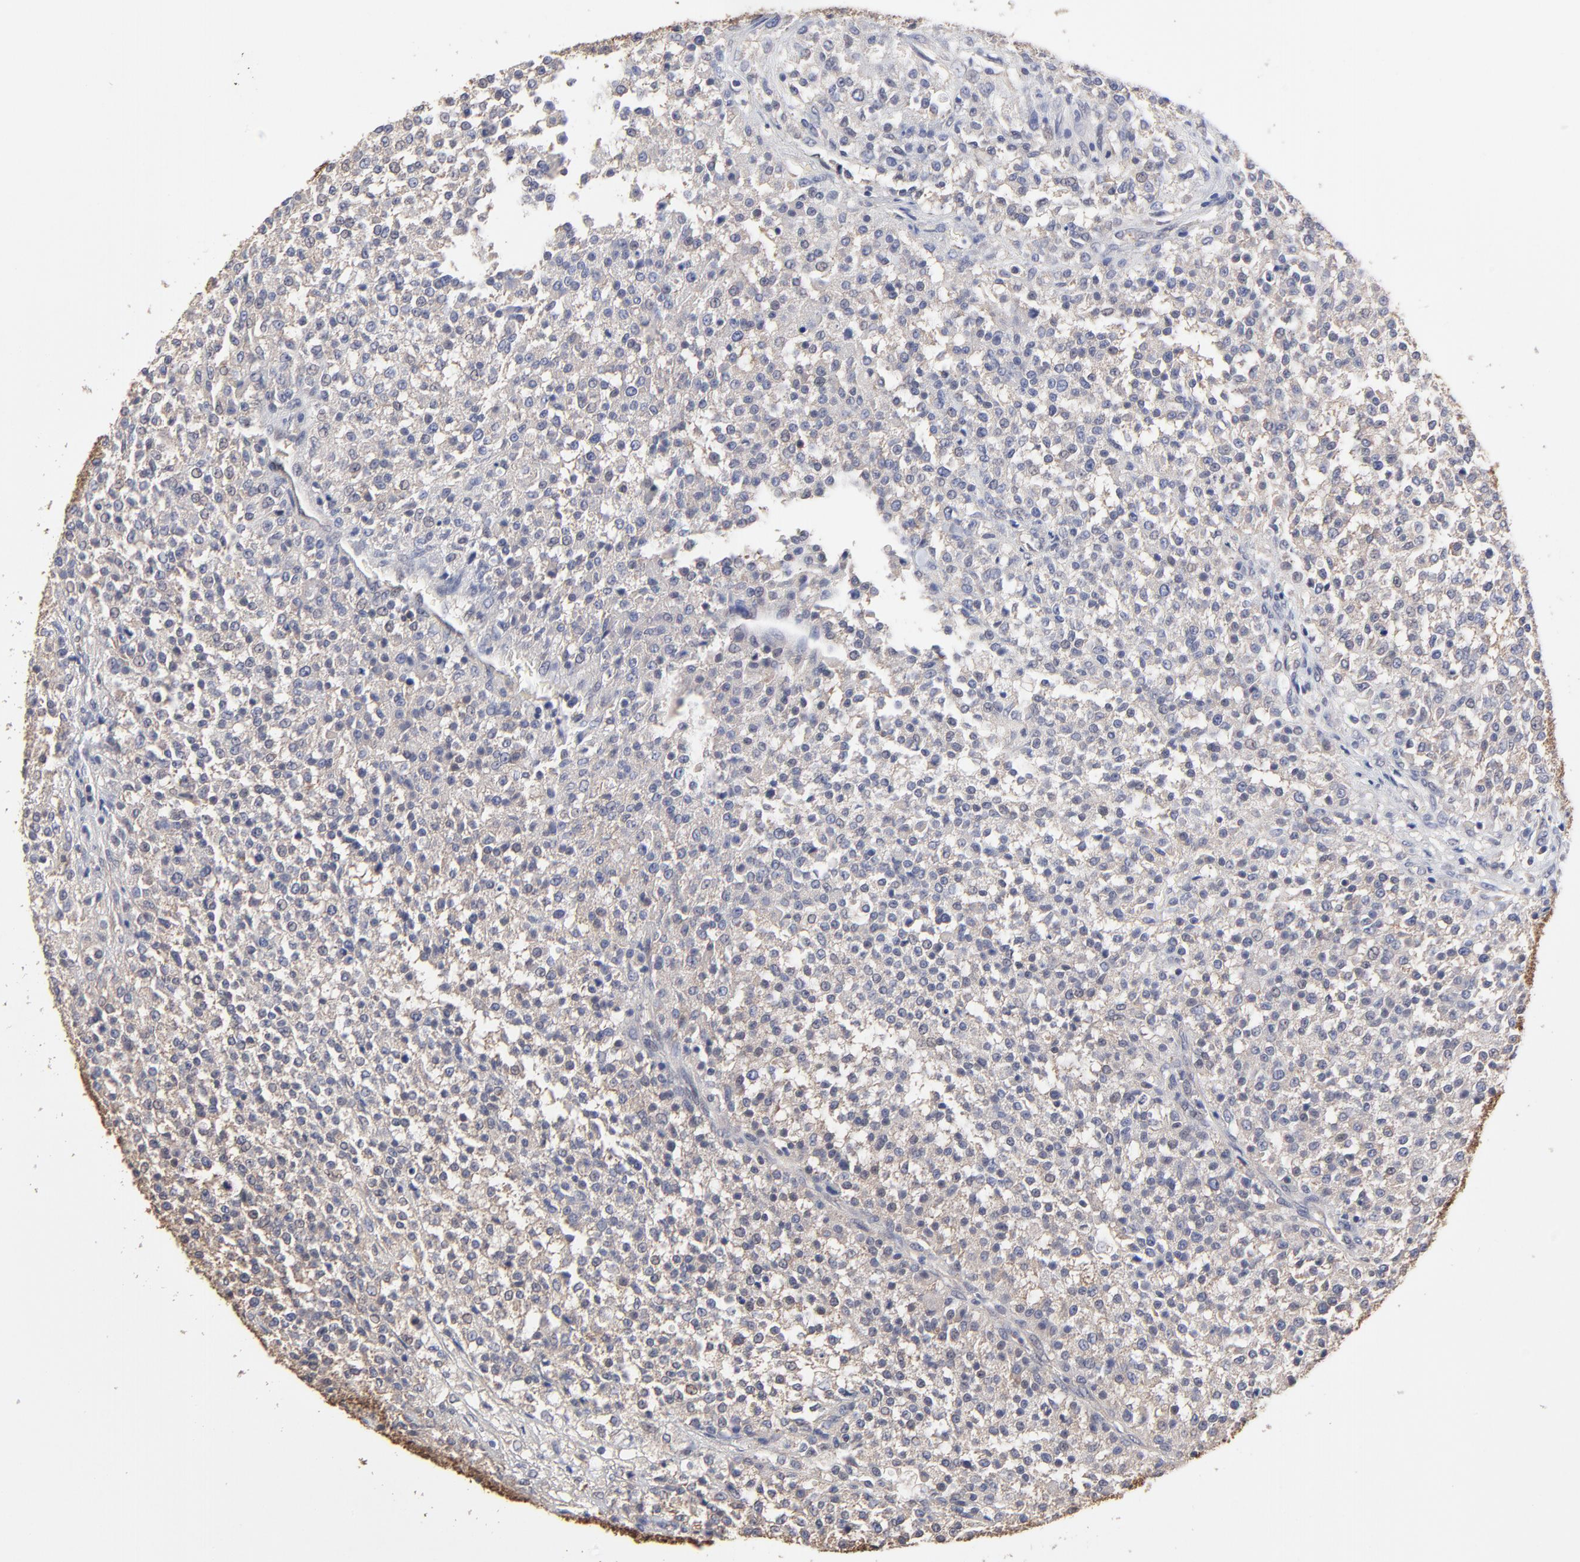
{"staining": {"intensity": "negative", "quantity": "none", "location": "none"}, "tissue": "testis cancer", "cell_type": "Tumor cells", "image_type": "cancer", "snomed": [{"axis": "morphology", "description": "Seminoma, NOS"}, {"axis": "topography", "description": "Testis"}], "caption": "Image shows no protein staining in tumor cells of testis cancer (seminoma) tissue.", "gene": "CCT2", "patient": {"sex": "male", "age": 59}}